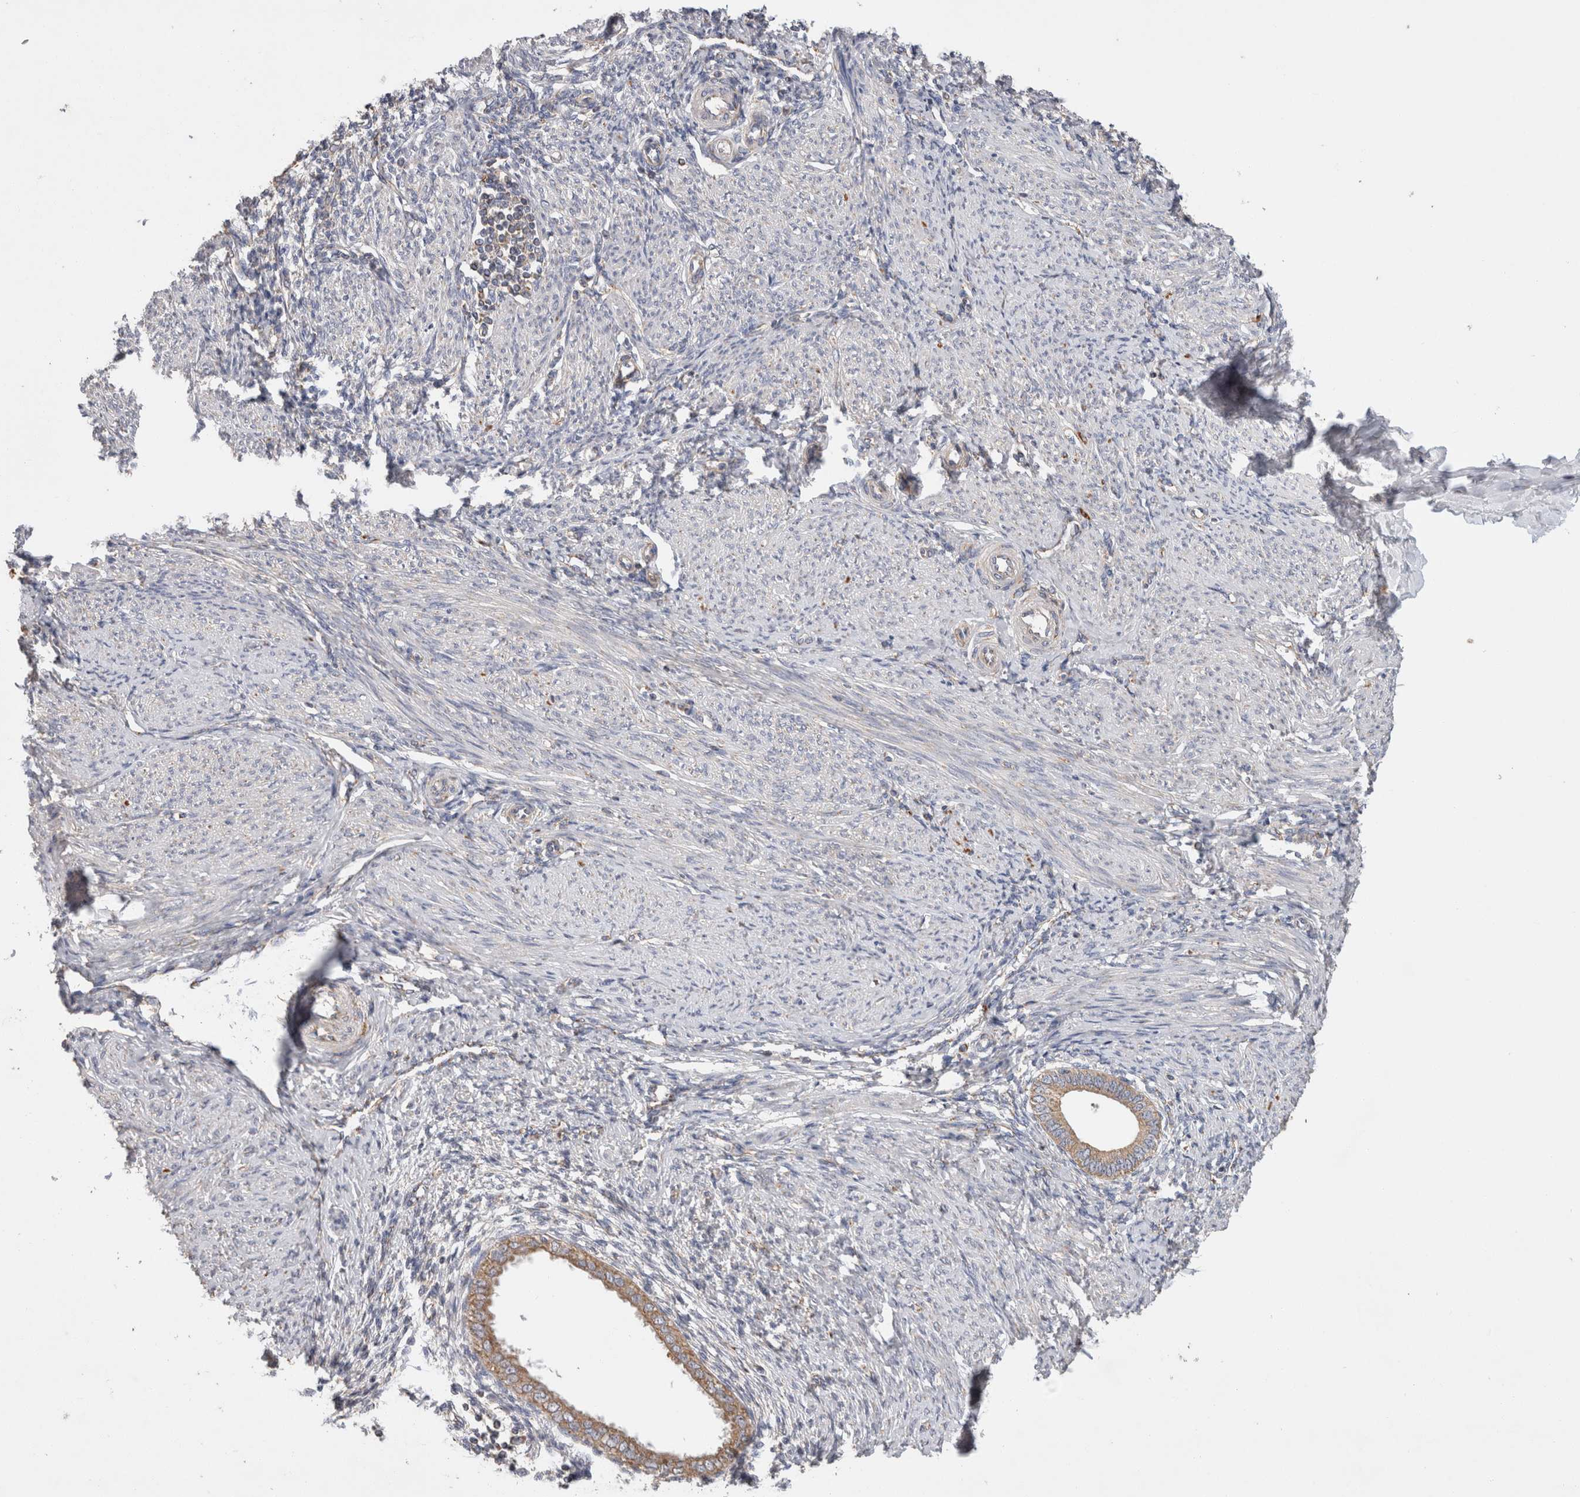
{"staining": {"intensity": "negative", "quantity": "none", "location": "none"}, "tissue": "endometrium", "cell_type": "Cells in endometrial stroma", "image_type": "normal", "snomed": [{"axis": "morphology", "description": "Normal tissue, NOS"}, {"axis": "topography", "description": "Endometrium"}], "caption": "Photomicrograph shows no protein positivity in cells in endometrial stroma of benign endometrium. (DAB immunohistochemistry with hematoxylin counter stain).", "gene": "IARS2", "patient": {"sex": "female", "age": 42}}